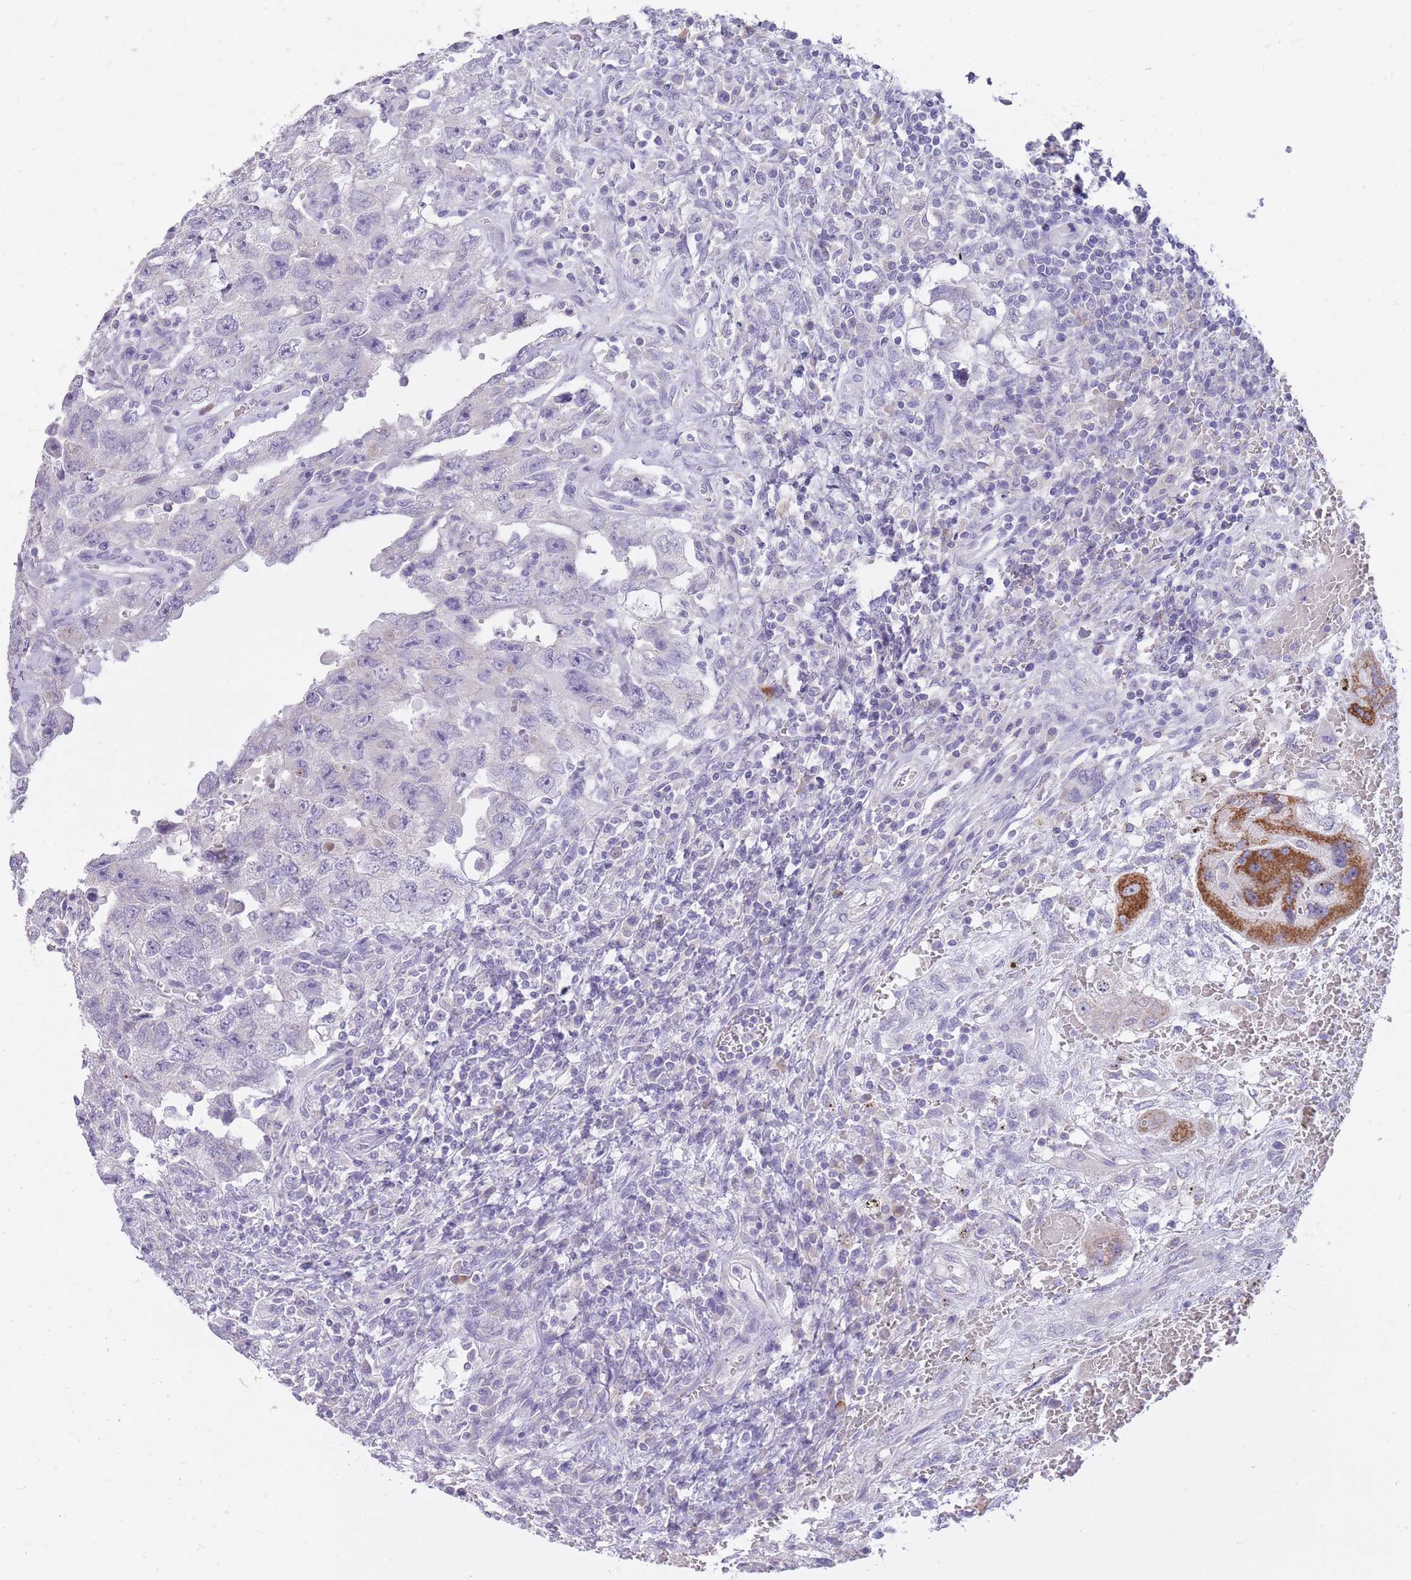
{"staining": {"intensity": "strong", "quantity": "<25%", "location": "cytoplasmic/membranous"}, "tissue": "testis cancer", "cell_type": "Tumor cells", "image_type": "cancer", "snomed": [{"axis": "morphology", "description": "Carcinoma, Embryonal, NOS"}, {"axis": "topography", "description": "Testis"}], "caption": "Immunohistochemistry photomicrograph of testis cancer (embryonal carcinoma) stained for a protein (brown), which shows medium levels of strong cytoplasmic/membranous positivity in about <25% of tumor cells.", "gene": "RNF170", "patient": {"sex": "male", "age": 26}}